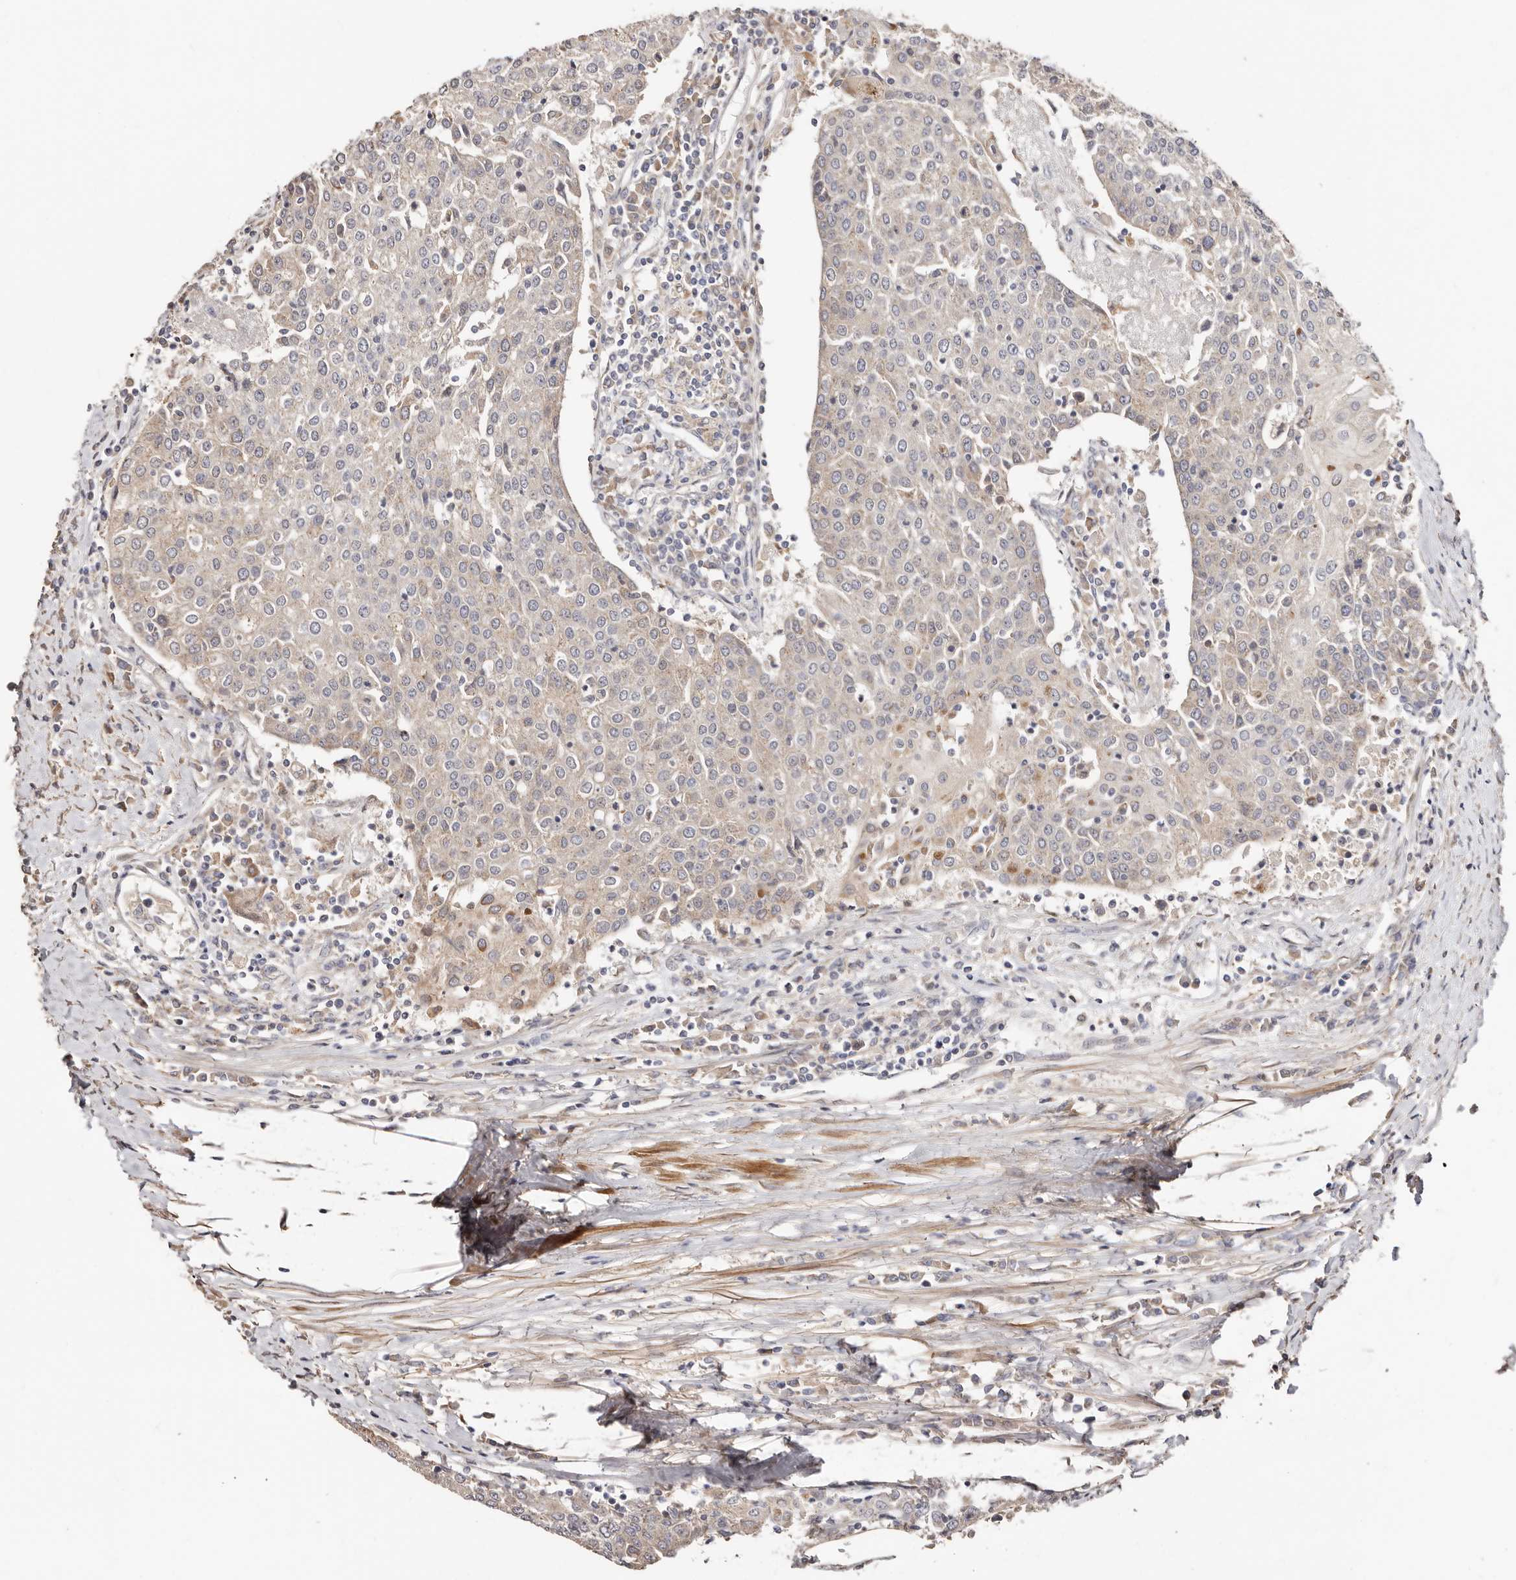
{"staining": {"intensity": "negative", "quantity": "none", "location": "none"}, "tissue": "urothelial cancer", "cell_type": "Tumor cells", "image_type": "cancer", "snomed": [{"axis": "morphology", "description": "Urothelial carcinoma, High grade"}, {"axis": "topography", "description": "Urinary bladder"}], "caption": "Immunohistochemistry (IHC) micrograph of urothelial carcinoma (high-grade) stained for a protein (brown), which reveals no positivity in tumor cells.", "gene": "APOL6", "patient": {"sex": "female", "age": 85}}